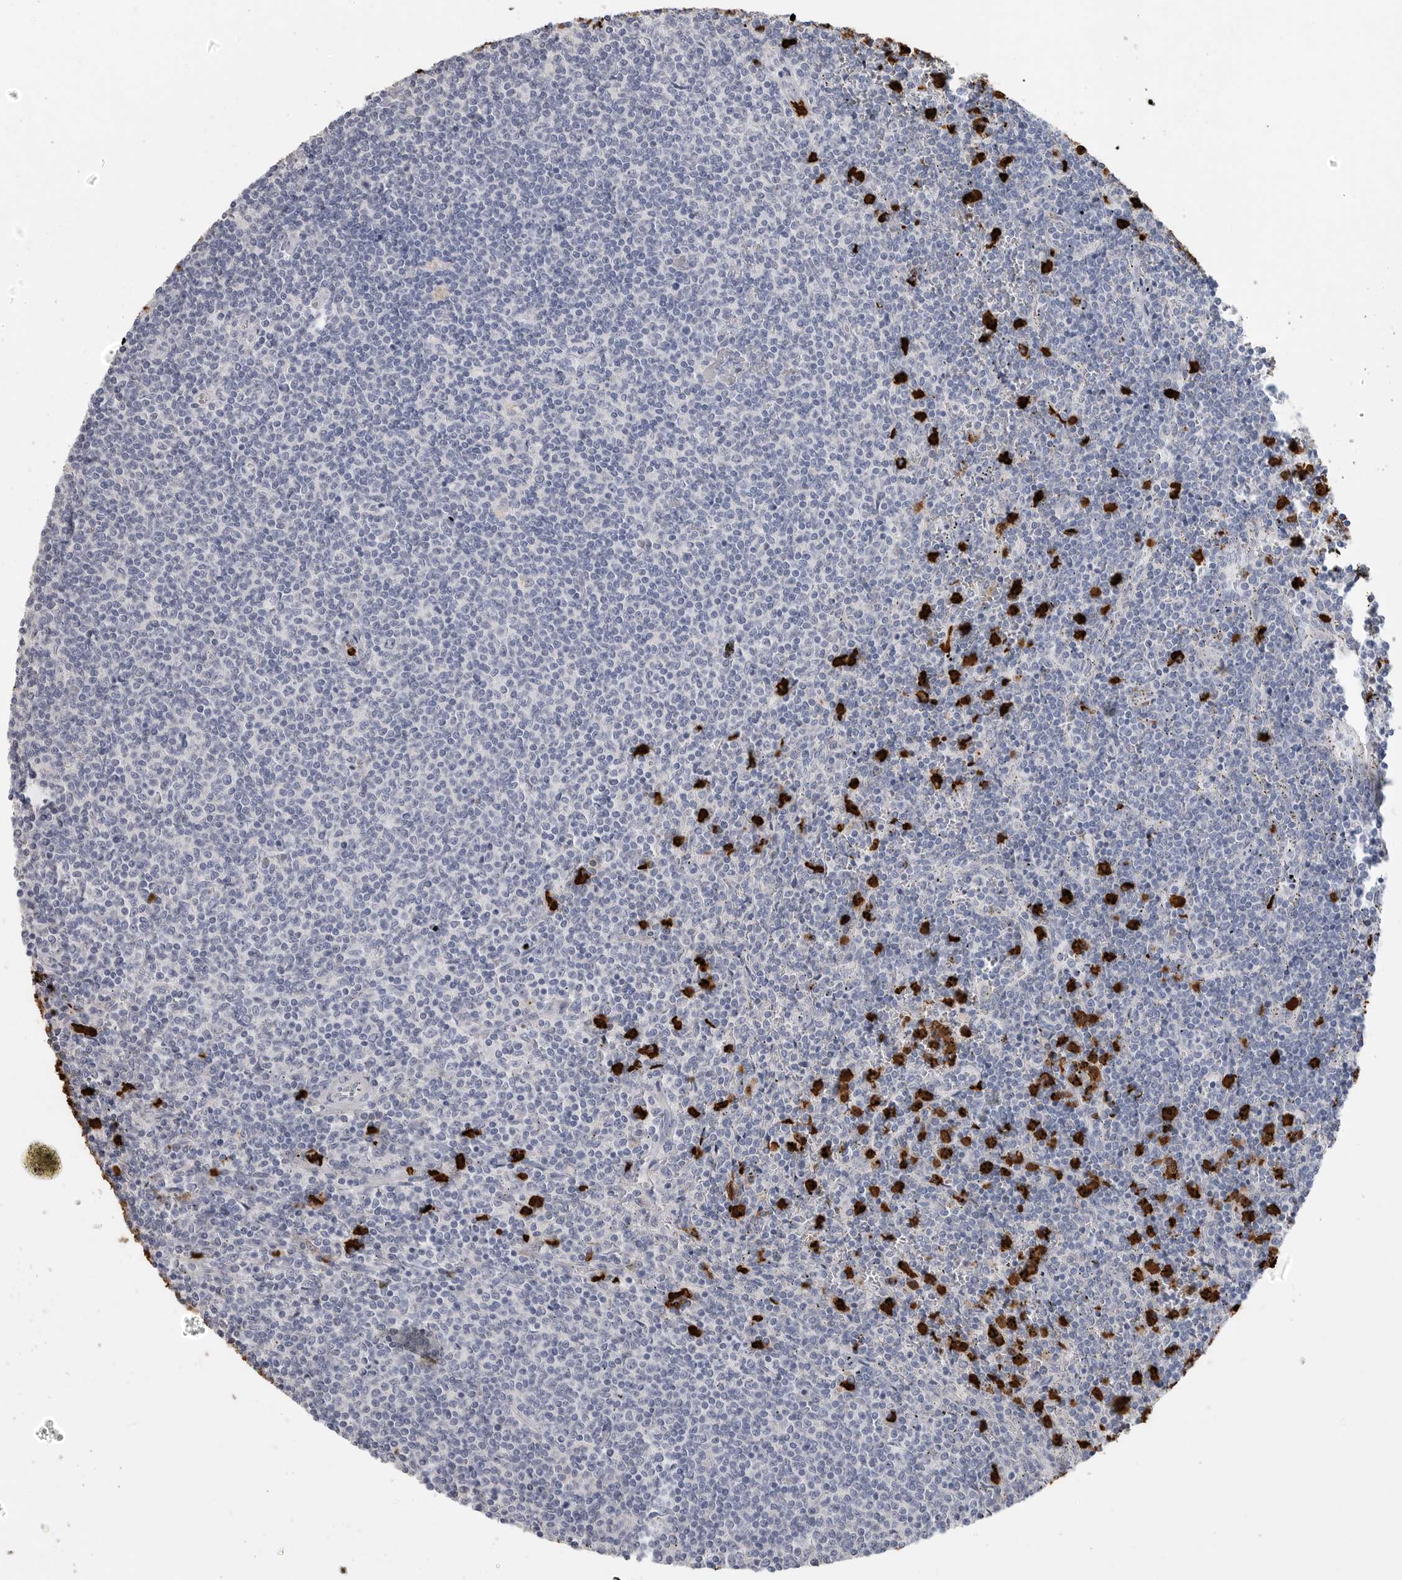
{"staining": {"intensity": "negative", "quantity": "none", "location": "none"}, "tissue": "lymphoma", "cell_type": "Tumor cells", "image_type": "cancer", "snomed": [{"axis": "morphology", "description": "Malignant lymphoma, non-Hodgkin's type, Low grade"}, {"axis": "topography", "description": "Spleen"}], "caption": "The photomicrograph reveals no staining of tumor cells in lymphoma. Brightfield microscopy of immunohistochemistry stained with DAB (3,3'-diaminobenzidine) (brown) and hematoxylin (blue), captured at high magnification.", "gene": "CYB561D1", "patient": {"sex": "female", "age": 50}}